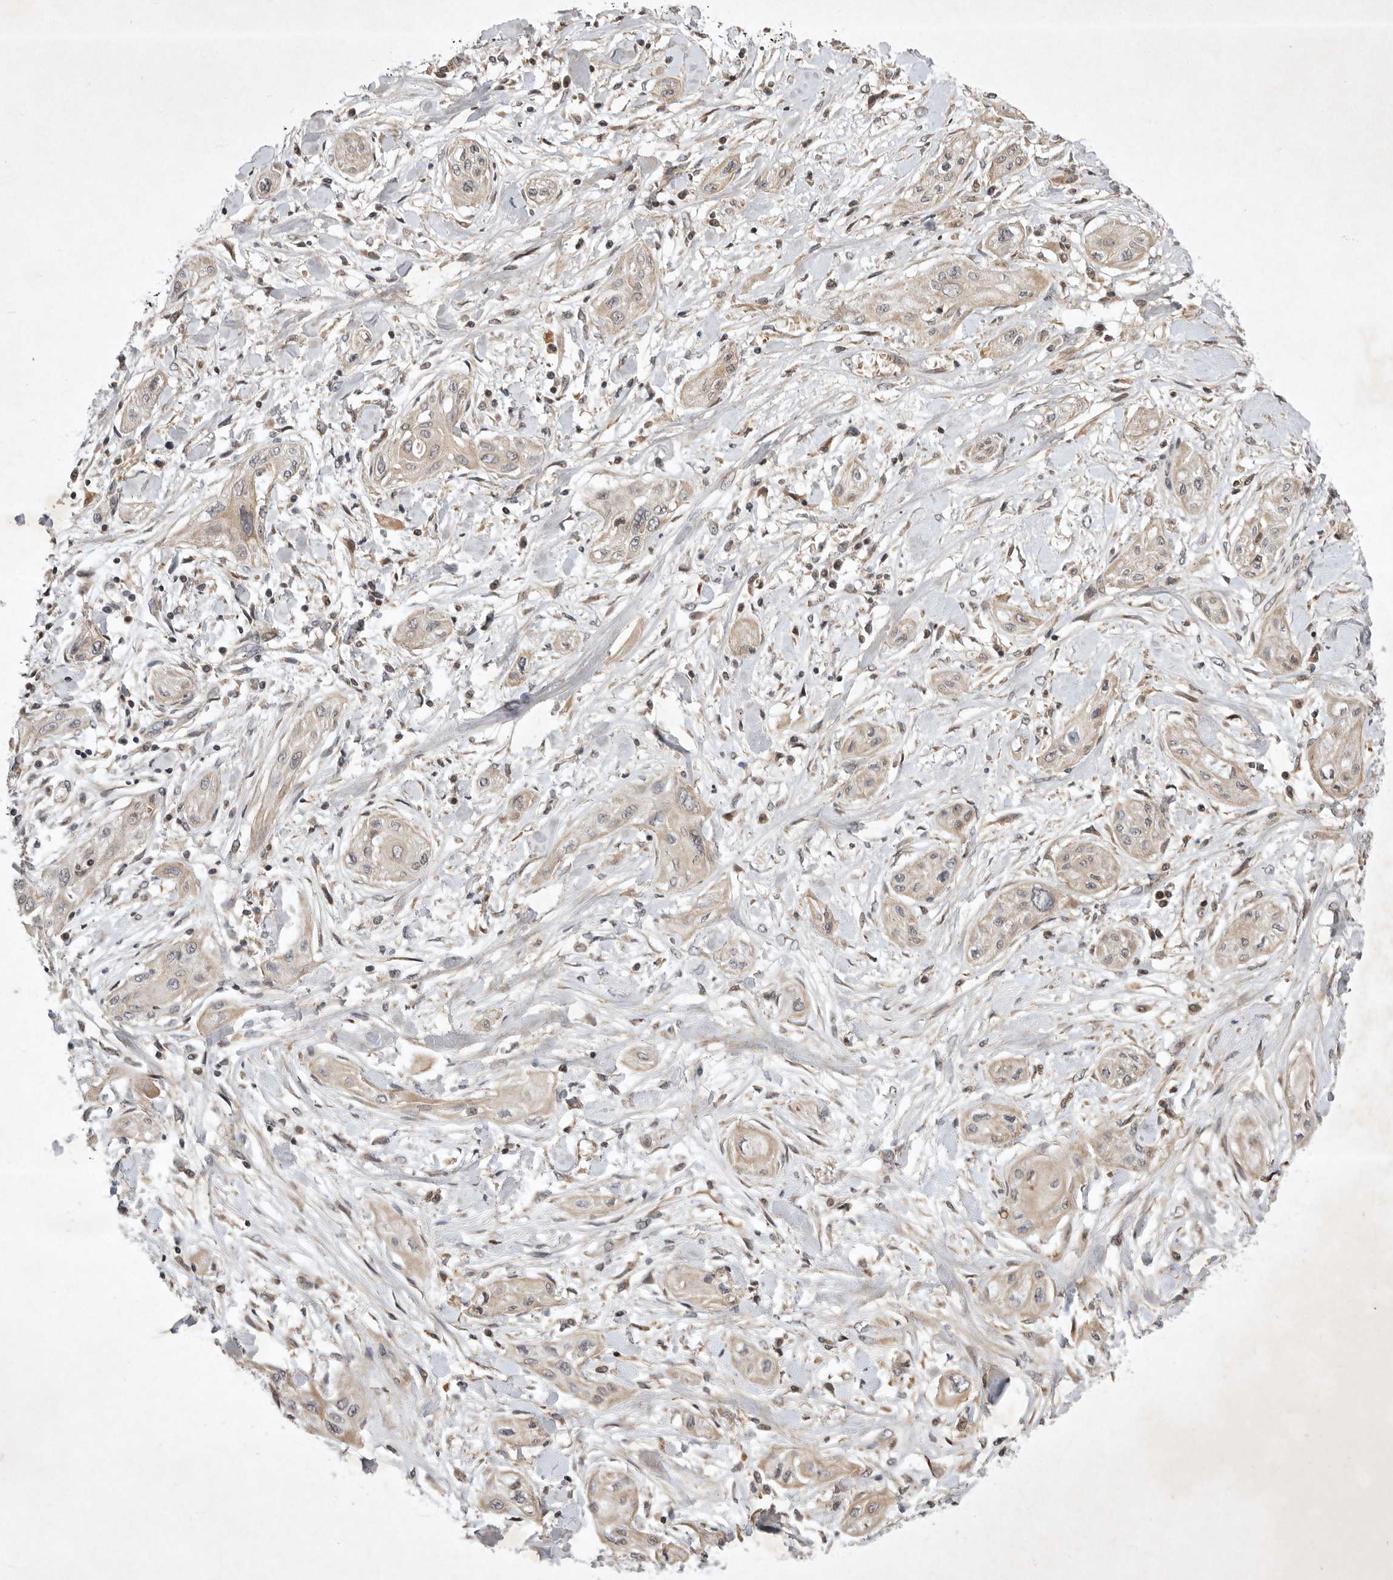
{"staining": {"intensity": "weak", "quantity": ">75%", "location": "cytoplasmic/membranous"}, "tissue": "lung cancer", "cell_type": "Tumor cells", "image_type": "cancer", "snomed": [{"axis": "morphology", "description": "Squamous cell carcinoma, NOS"}, {"axis": "topography", "description": "Lung"}], "caption": "Lung squamous cell carcinoma stained for a protein (brown) demonstrates weak cytoplasmic/membranous positive staining in approximately >75% of tumor cells.", "gene": "EIF2AK1", "patient": {"sex": "female", "age": 47}}